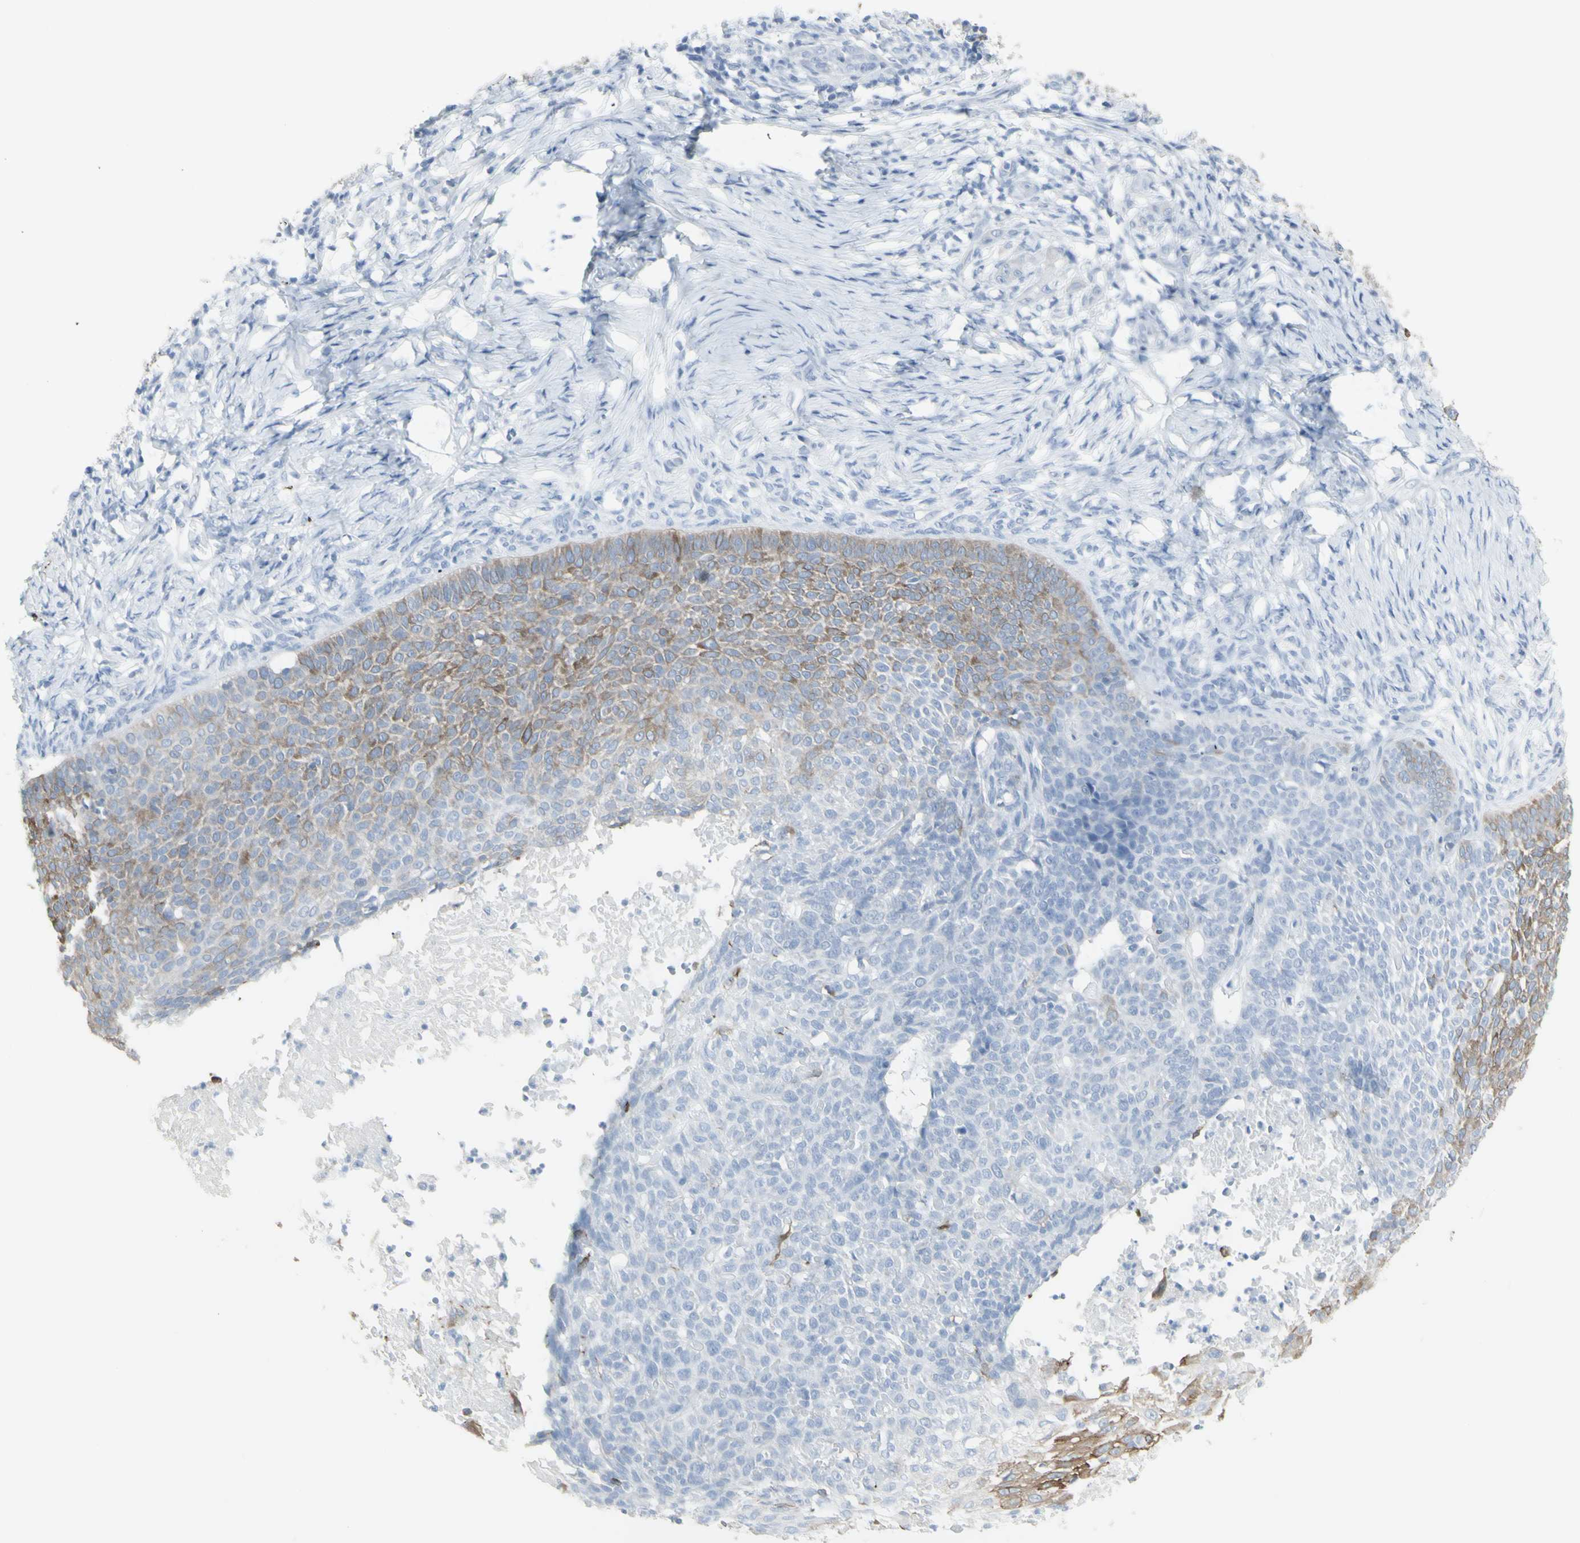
{"staining": {"intensity": "weak", "quantity": "<25%", "location": "cytoplasmic/membranous"}, "tissue": "skin cancer", "cell_type": "Tumor cells", "image_type": "cancer", "snomed": [{"axis": "morphology", "description": "Normal tissue, NOS"}, {"axis": "morphology", "description": "Basal cell carcinoma"}, {"axis": "topography", "description": "Skin"}], "caption": "DAB immunohistochemical staining of skin basal cell carcinoma demonstrates no significant positivity in tumor cells.", "gene": "ENSG00000198211", "patient": {"sex": "male", "age": 87}}